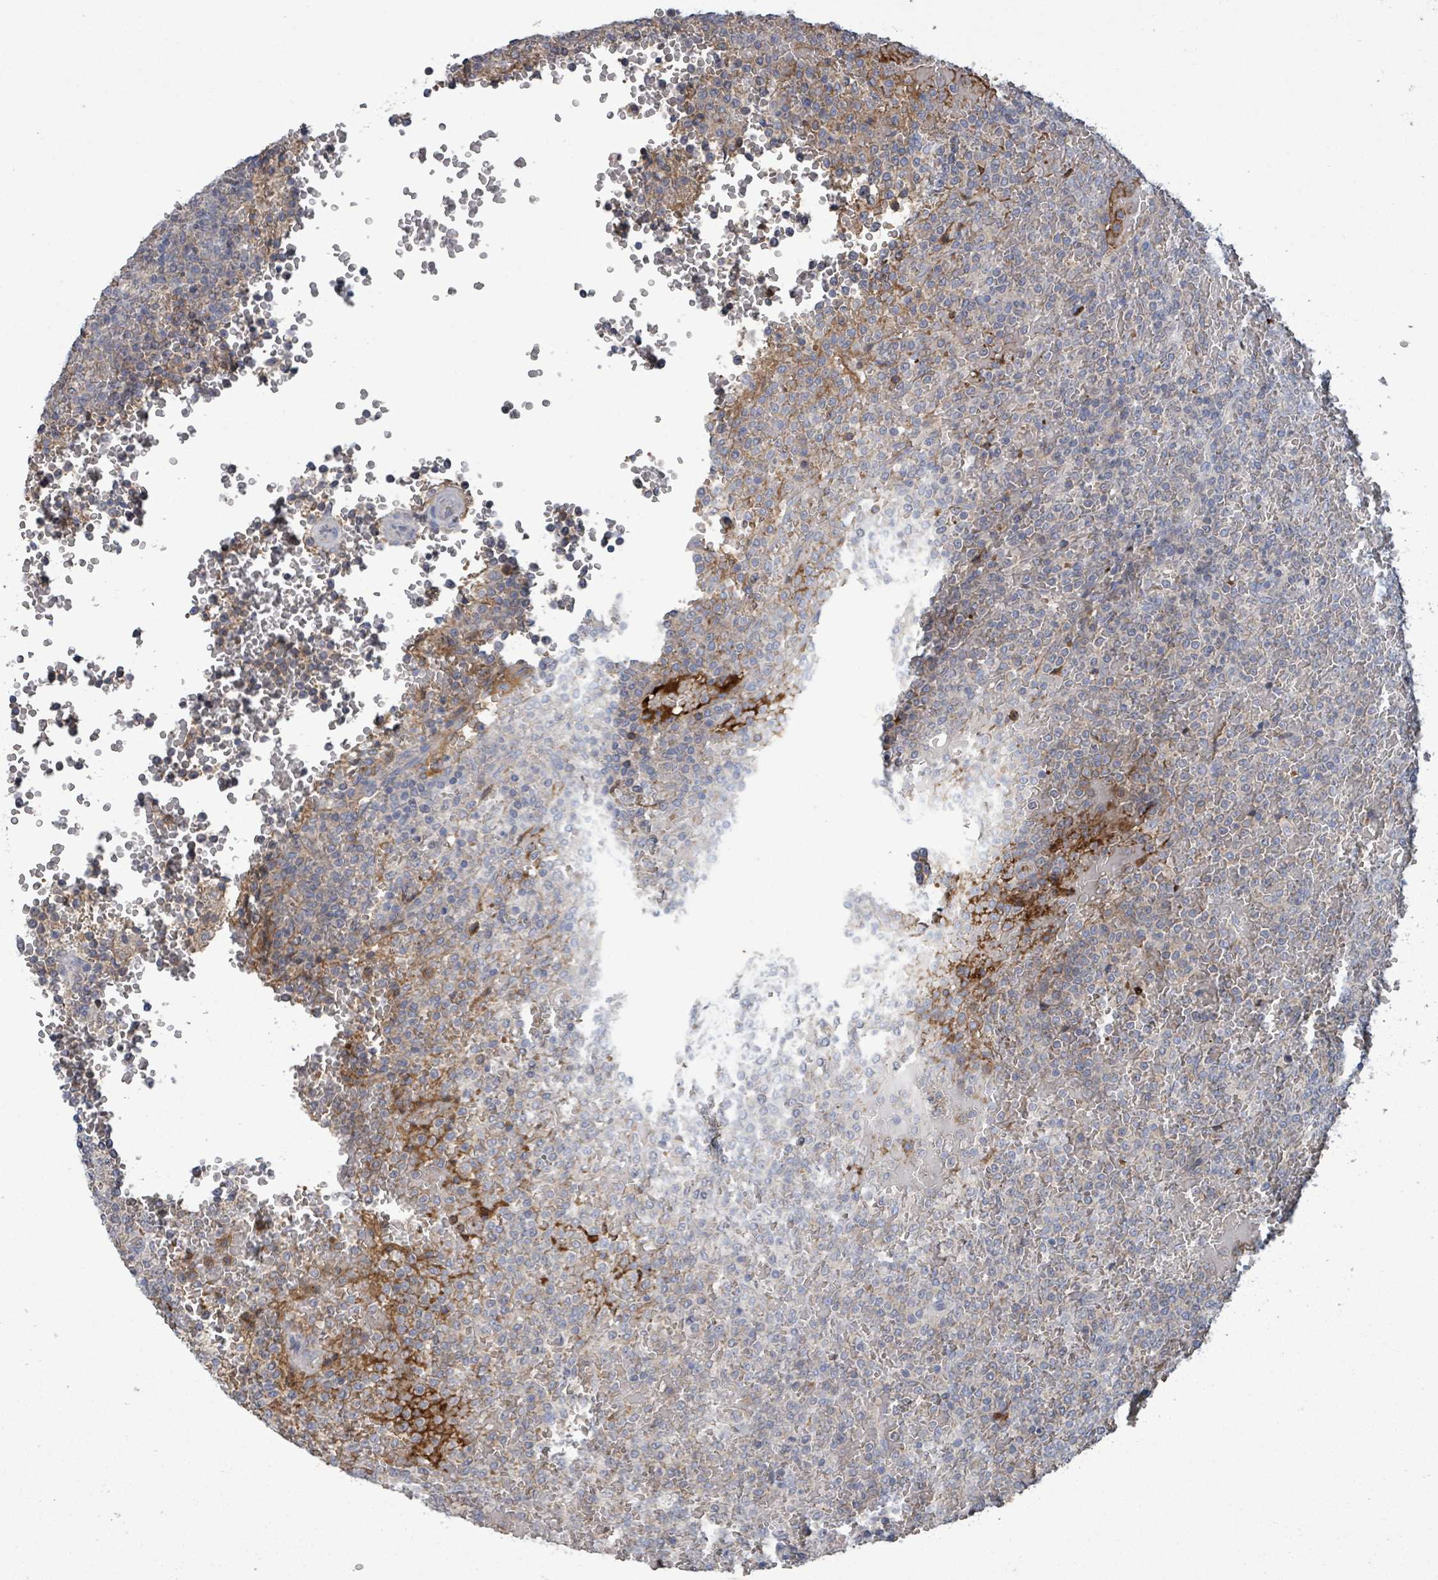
{"staining": {"intensity": "negative", "quantity": "none", "location": "none"}, "tissue": "lymphoma", "cell_type": "Tumor cells", "image_type": "cancer", "snomed": [{"axis": "morphology", "description": "Malignant lymphoma, non-Hodgkin's type, Low grade"}, {"axis": "topography", "description": "Spleen"}], "caption": "High power microscopy histopathology image of an IHC histopathology image of low-grade malignant lymphoma, non-Hodgkin's type, revealing no significant positivity in tumor cells.", "gene": "GRM8", "patient": {"sex": "male", "age": 60}}